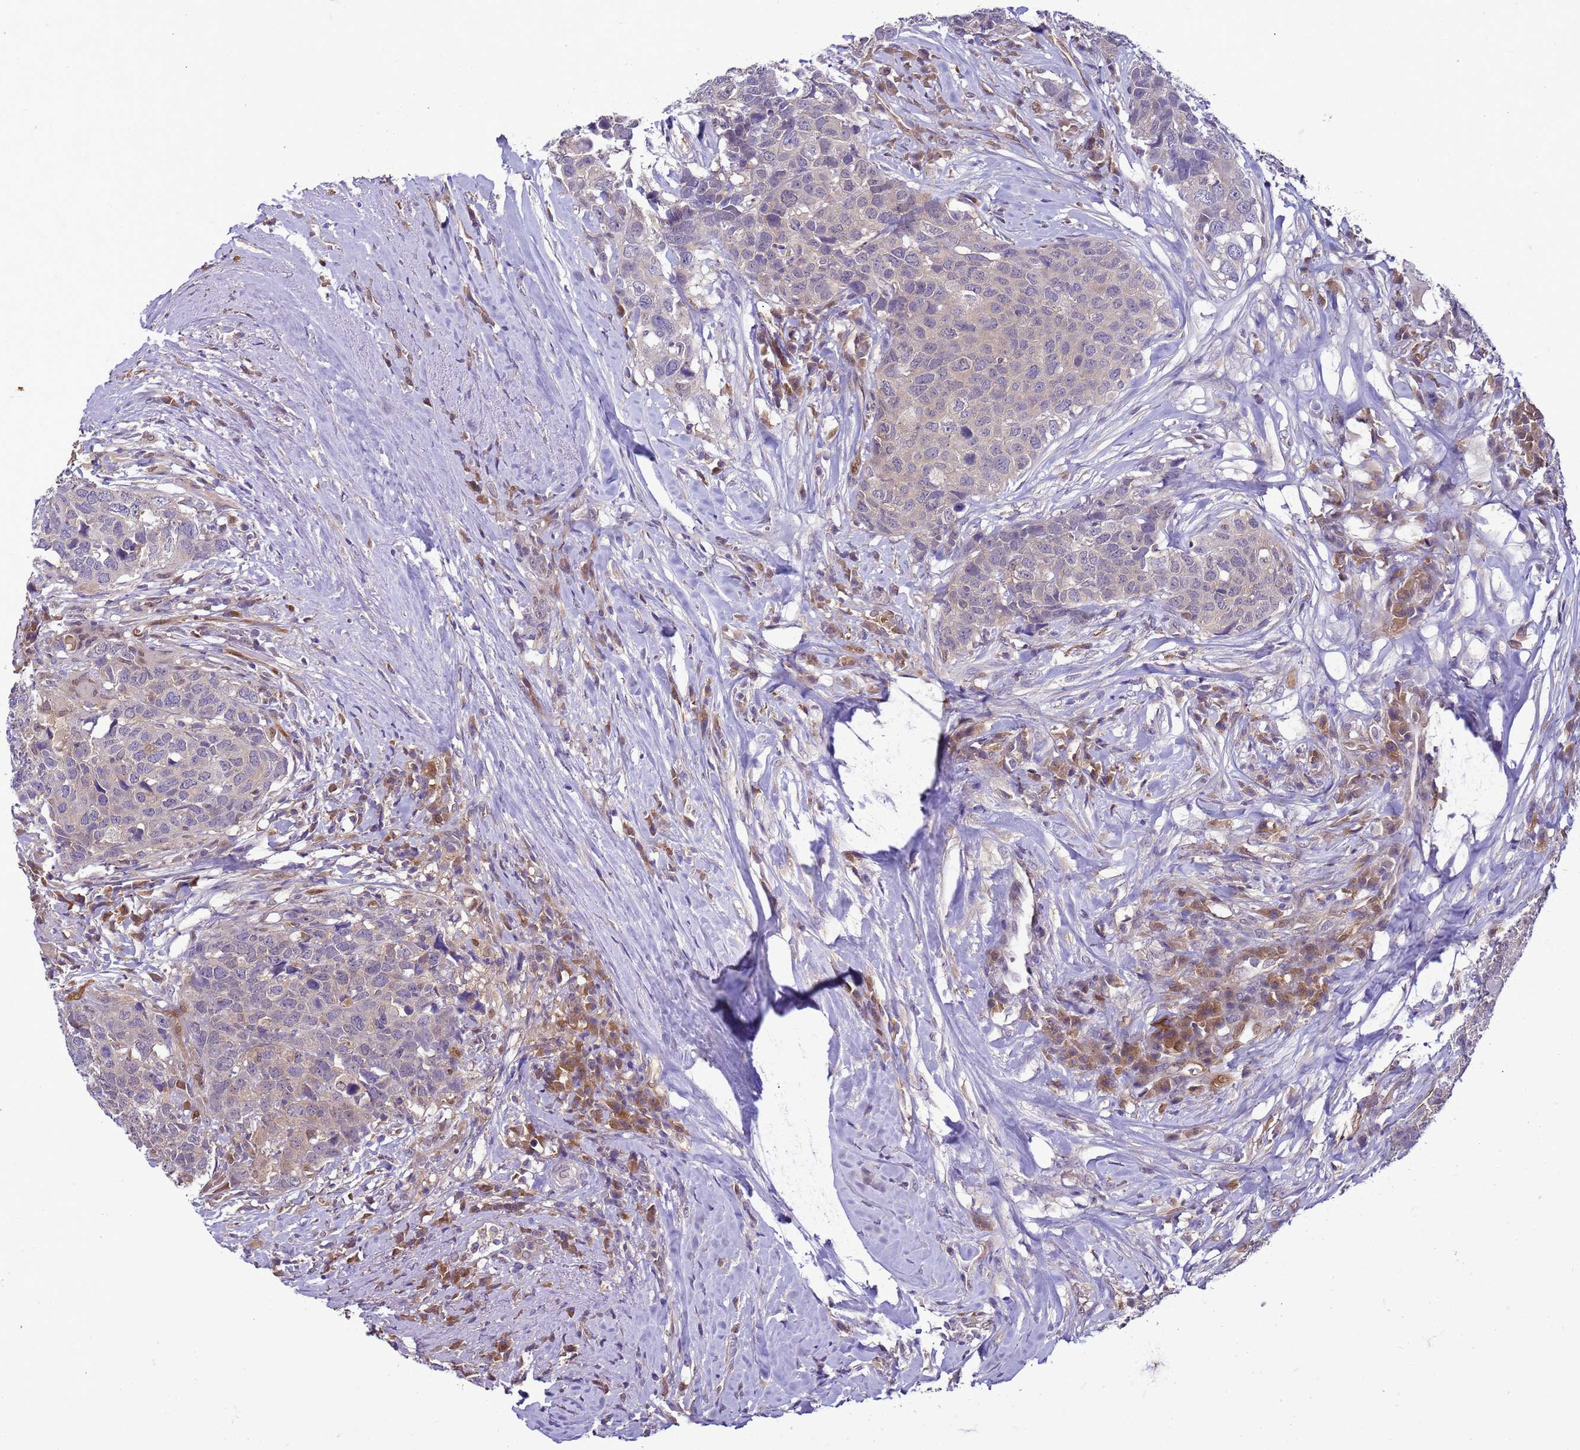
{"staining": {"intensity": "negative", "quantity": "none", "location": "none"}, "tissue": "head and neck cancer", "cell_type": "Tumor cells", "image_type": "cancer", "snomed": [{"axis": "morphology", "description": "Squamous cell carcinoma, NOS"}, {"axis": "topography", "description": "Head-Neck"}], "caption": "Human head and neck cancer (squamous cell carcinoma) stained for a protein using immunohistochemistry shows no positivity in tumor cells.", "gene": "DDI2", "patient": {"sex": "male", "age": 66}}